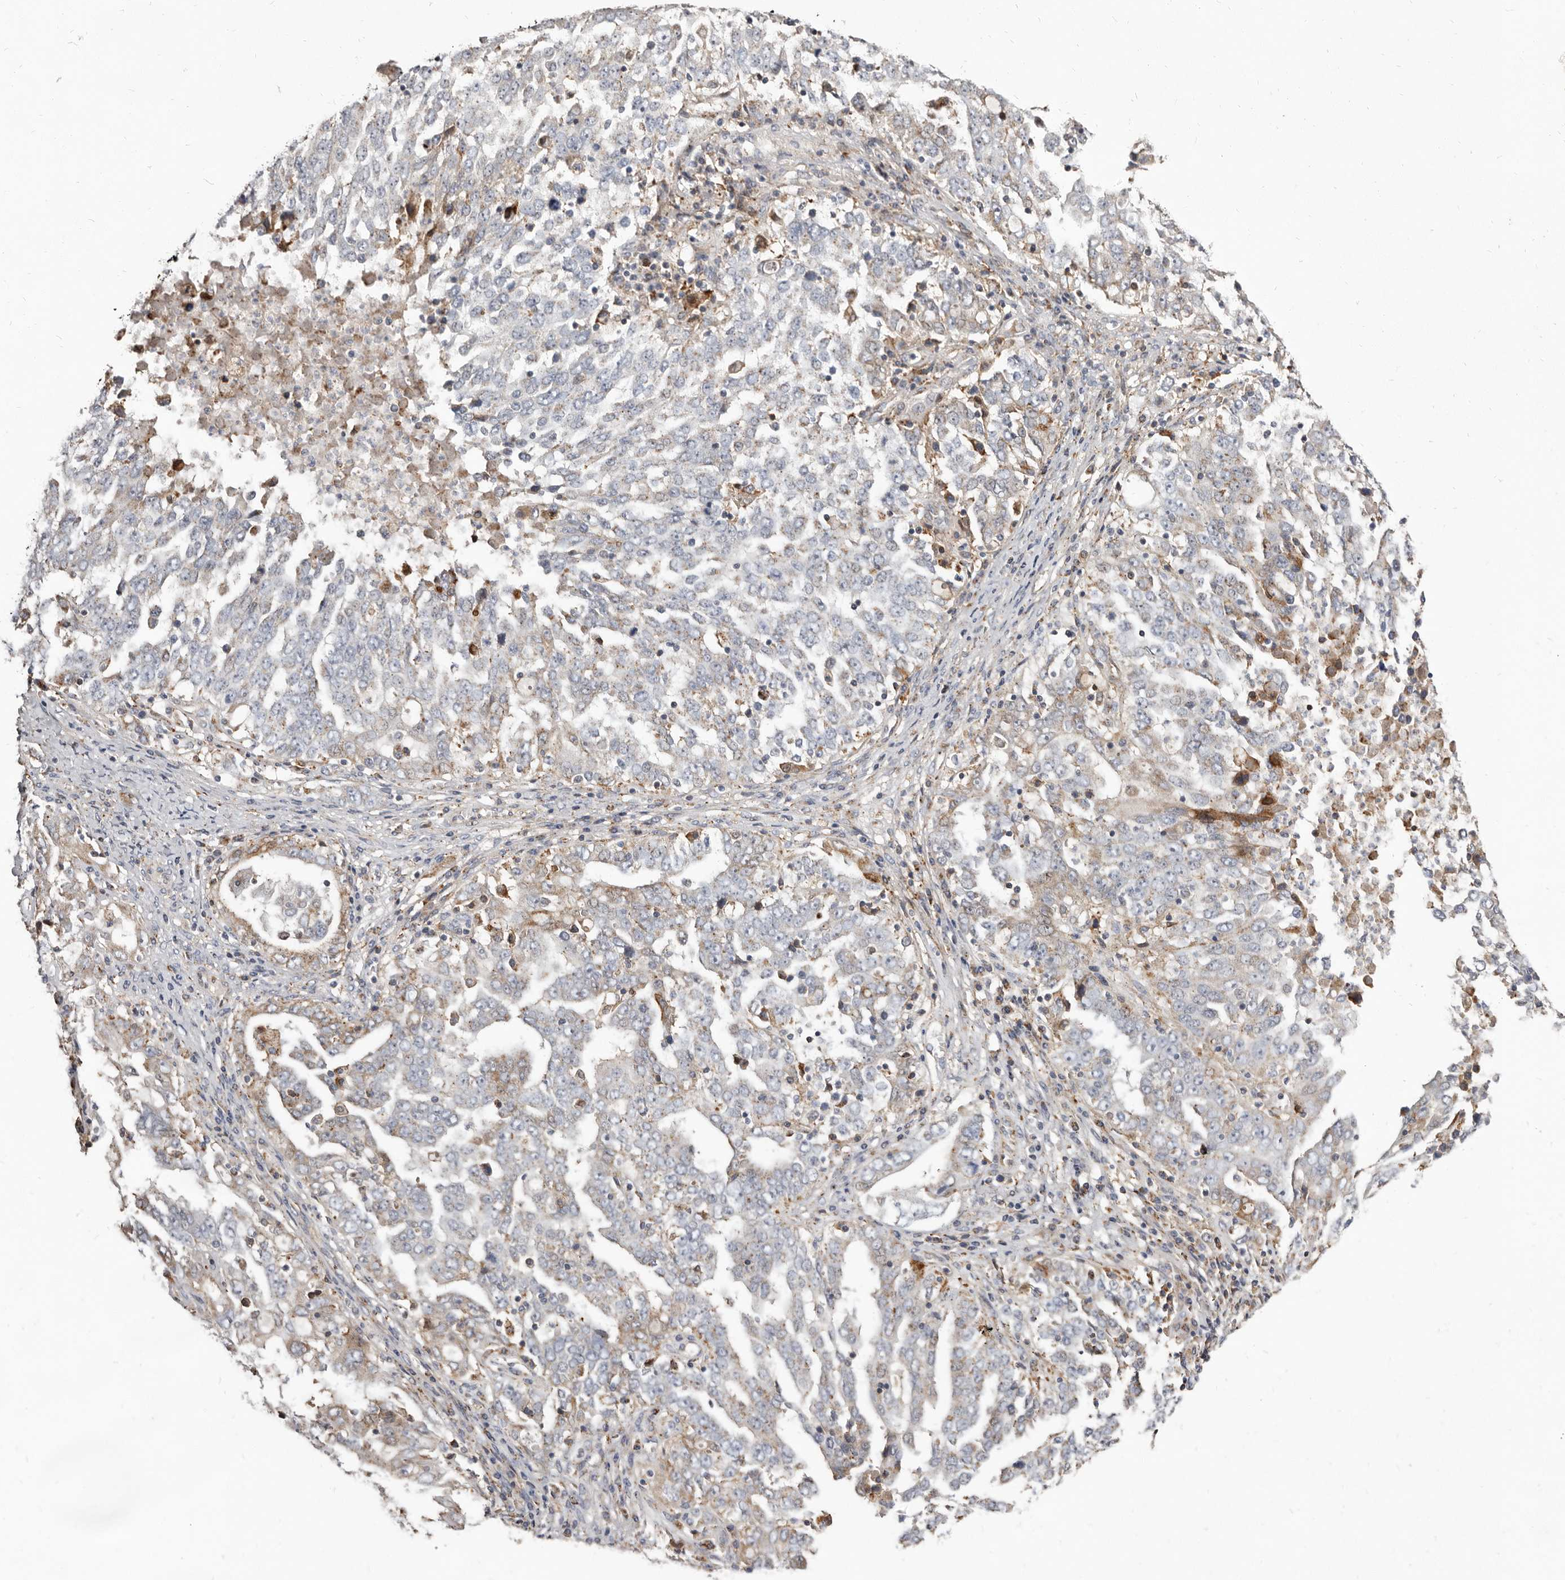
{"staining": {"intensity": "moderate", "quantity": "<25%", "location": "cytoplasmic/membranous"}, "tissue": "ovarian cancer", "cell_type": "Tumor cells", "image_type": "cancer", "snomed": [{"axis": "morphology", "description": "Carcinoma, endometroid"}, {"axis": "topography", "description": "Ovary"}], "caption": "IHC staining of ovarian endometroid carcinoma, which exhibits low levels of moderate cytoplasmic/membranous expression in about <25% of tumor cells indicating moderate cytoplasmic/membranous protein staining. The staining was performed using DAB (brown) for protein detection and nuclei were counterstained in hematoxylin (blue).", "gene": "KIF26B", "patient": {"sex": "female", "age": 62}}